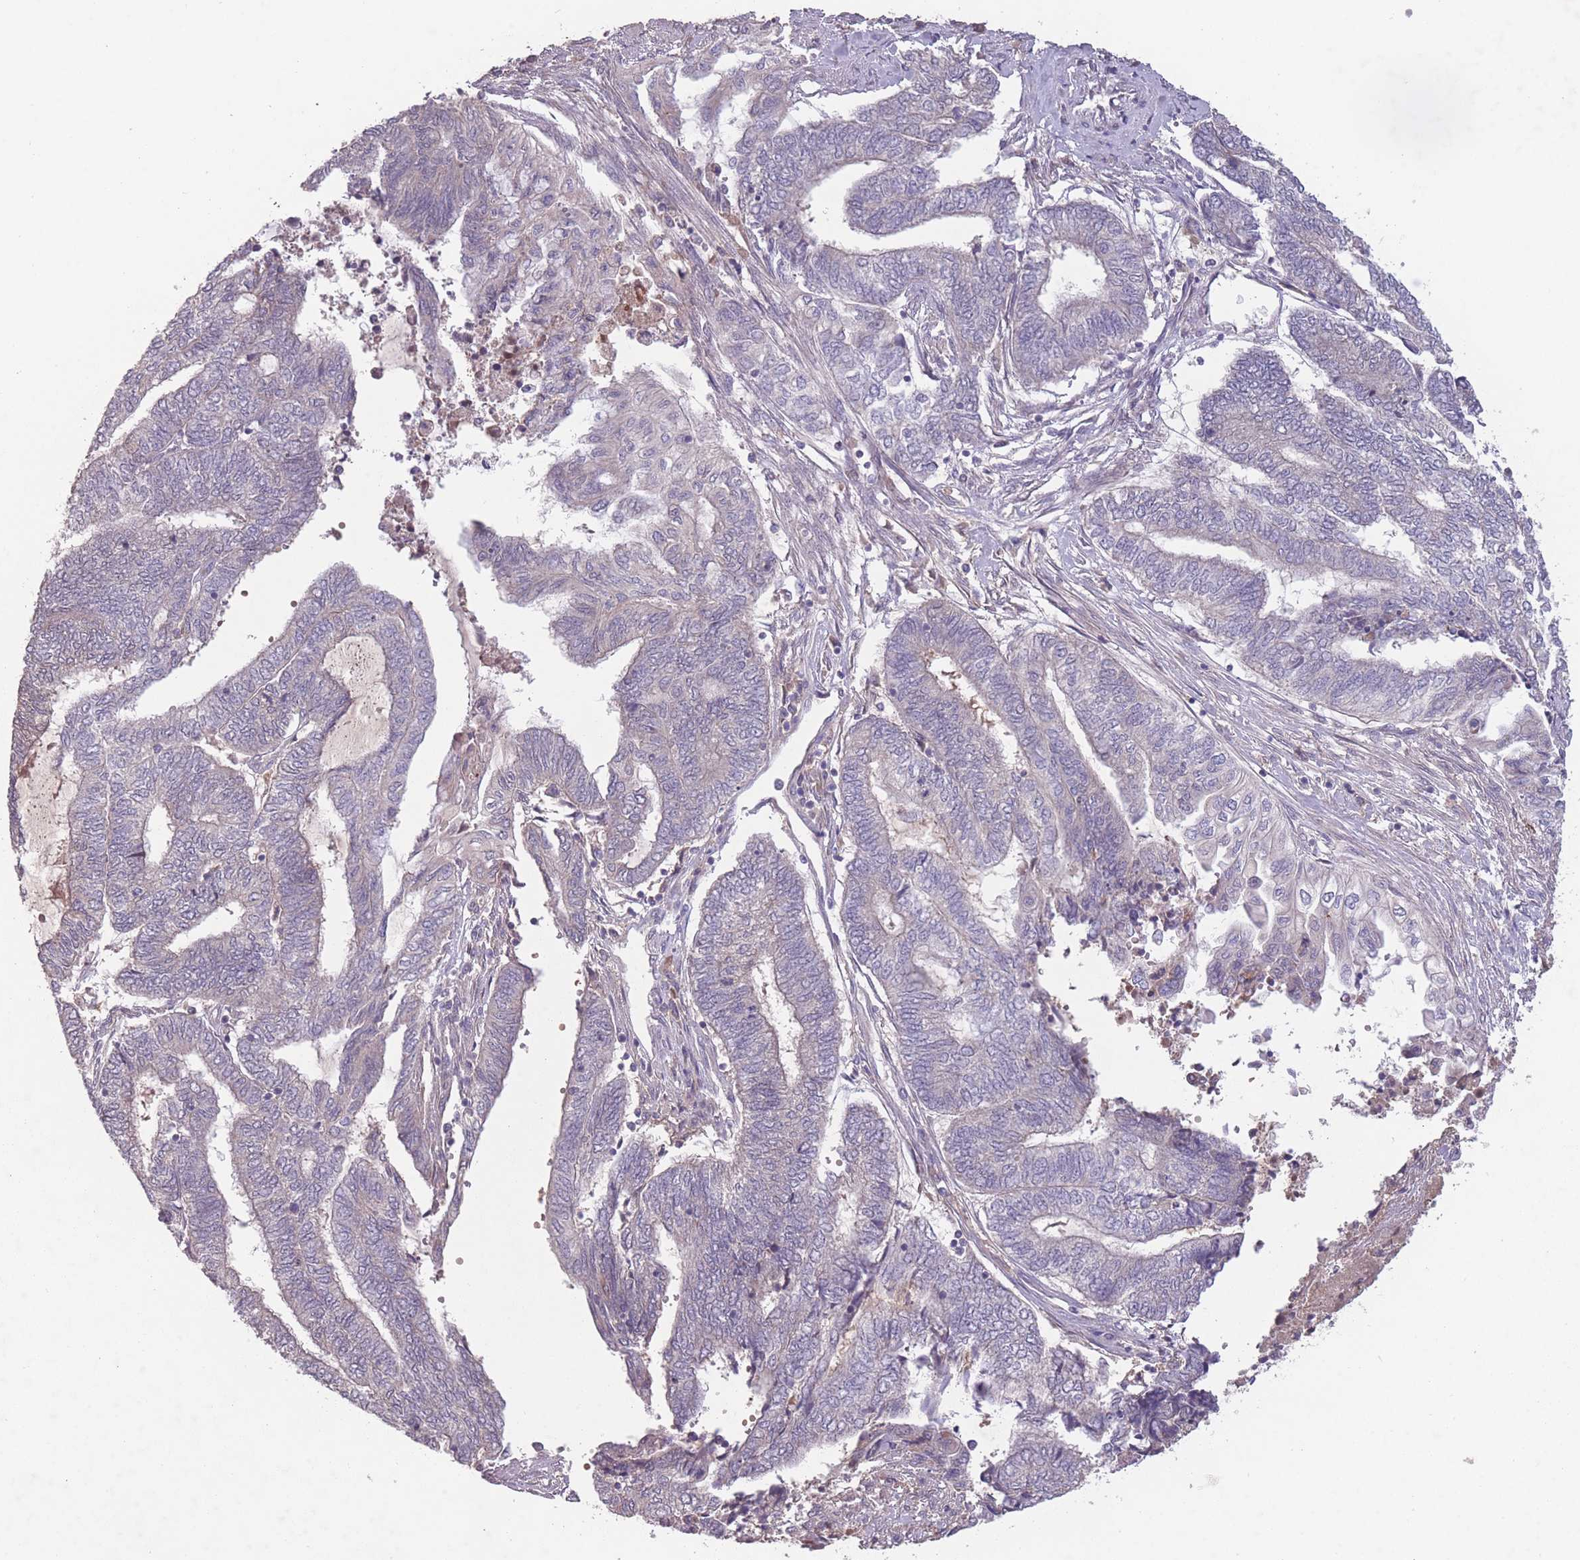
{"staining": {"intensity": "negative", "quantity": "none", "location": "none"}, "tissue": "endometrial cancer", "cell_type": "Tumor cells", "image_type": "cancer", "snomed": [{"axis": "morphology", "description": "Adenocarcinoma, NOS"}, {"axis": "topography", "description": "Uterus"}, {"axis": "topography", "description": "Endometrium"}], "caption": "This is a micrograph of immunohistochemistry staining of adenocarcinoma (endometrial), which shows no staining in tumor cells.", "gene": "OR2V2", "patient": {"sex": "female", "age": 70}}